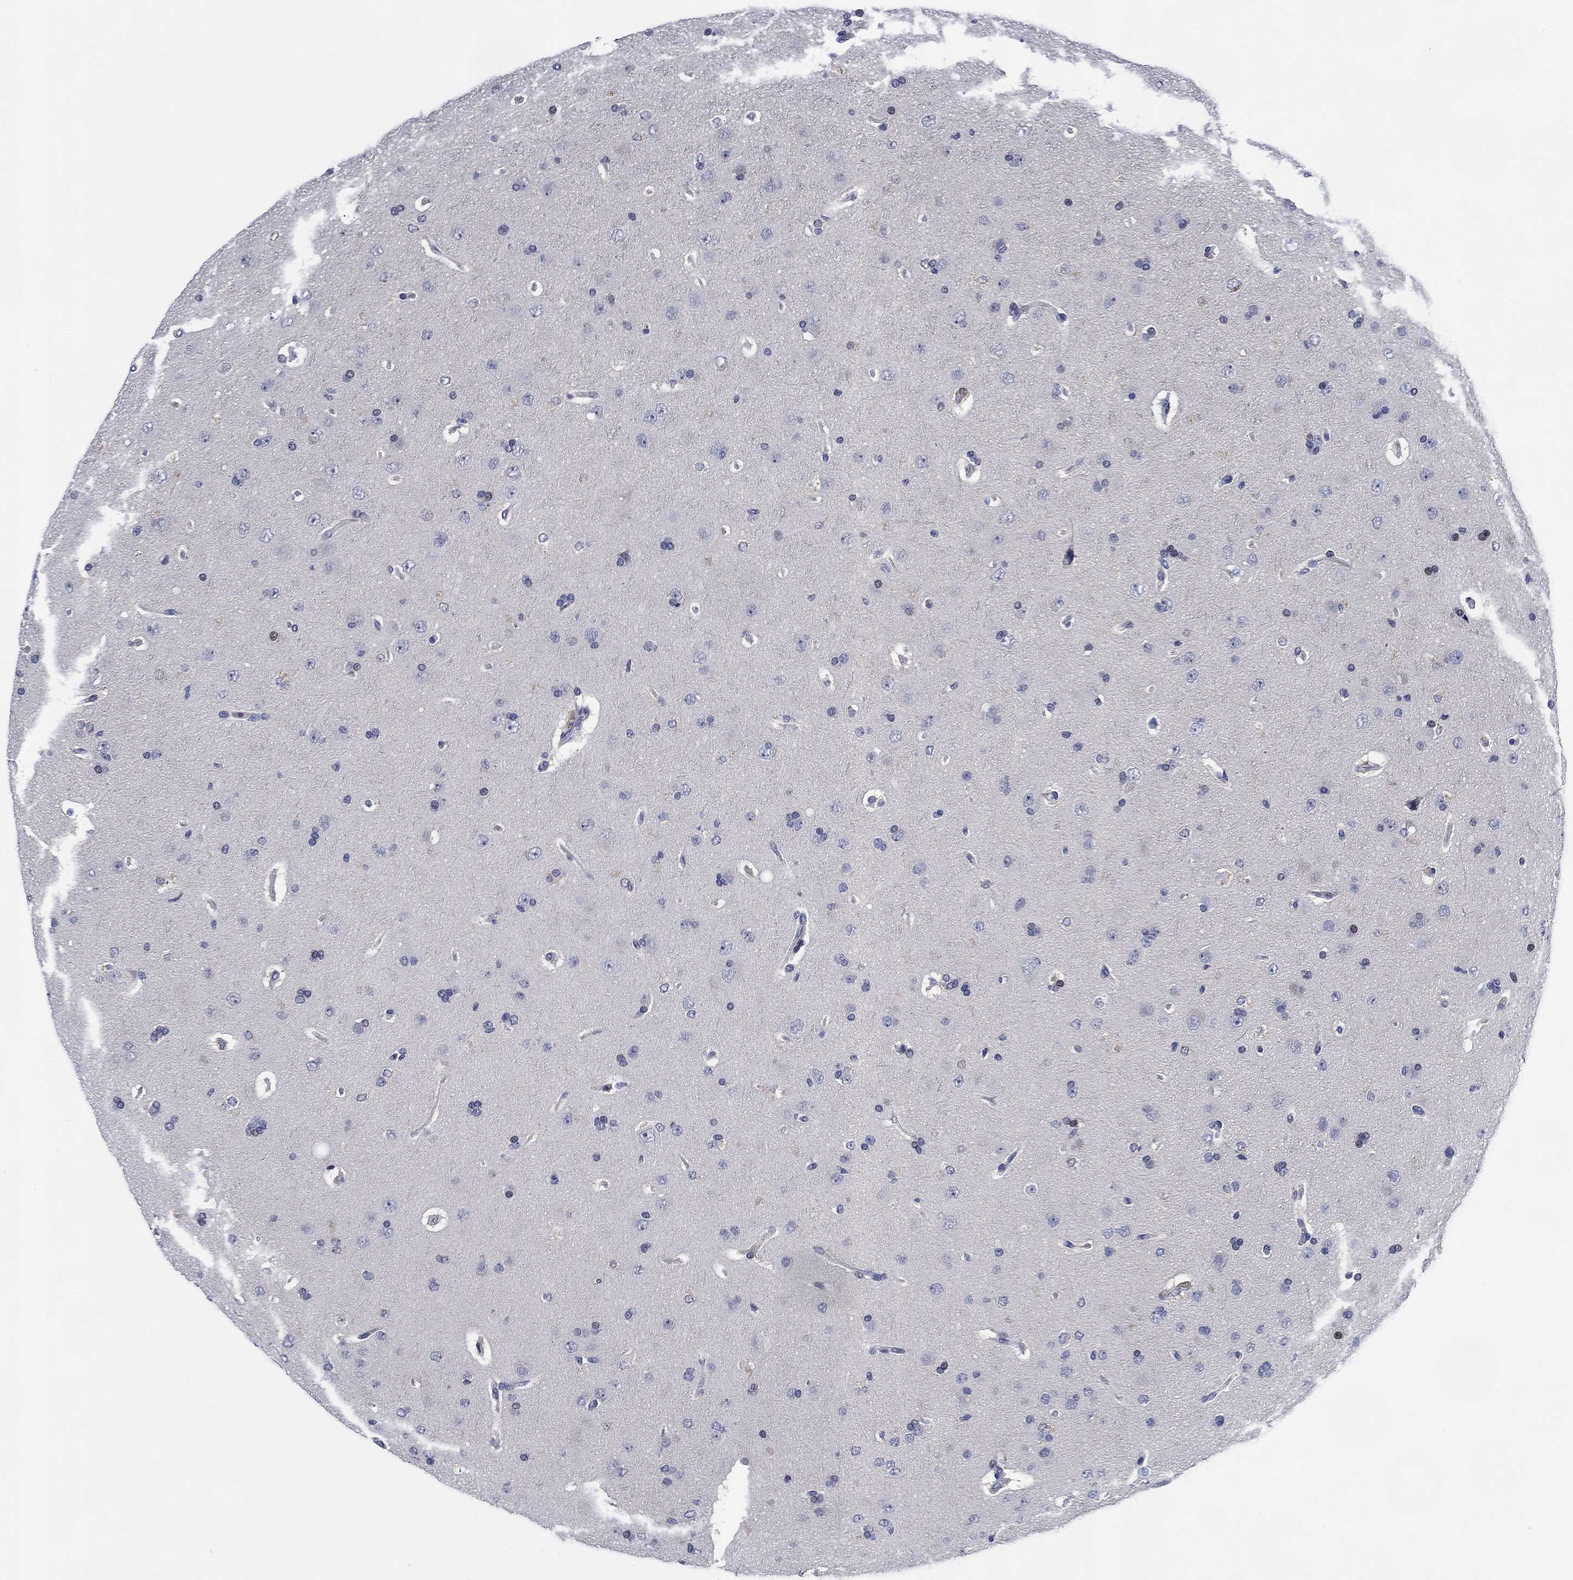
{"staining": {"intensity": "negative", "quantity": "none", "location": "none"}, "tissue": "glioma", "cell_type": "Tumor cells", "image_type": "cancer", "snomed": [{"axis": "morphology", "description": "Glioma, malignant, NOS"}, {"axis": "topography", "description": "Cerebral cortex"}], "caption": "An IHC micrograph of glioma (malignant) is shown. There is no staining in tumor cells of glioma (malignant). (Stains: DAB immunohistochemistry with hematoxylin counter stain, Microscopy: brightfield microscopy at high magnification).", "gene": "DAZL", "patient": {"sex": "male", "age": 58}}